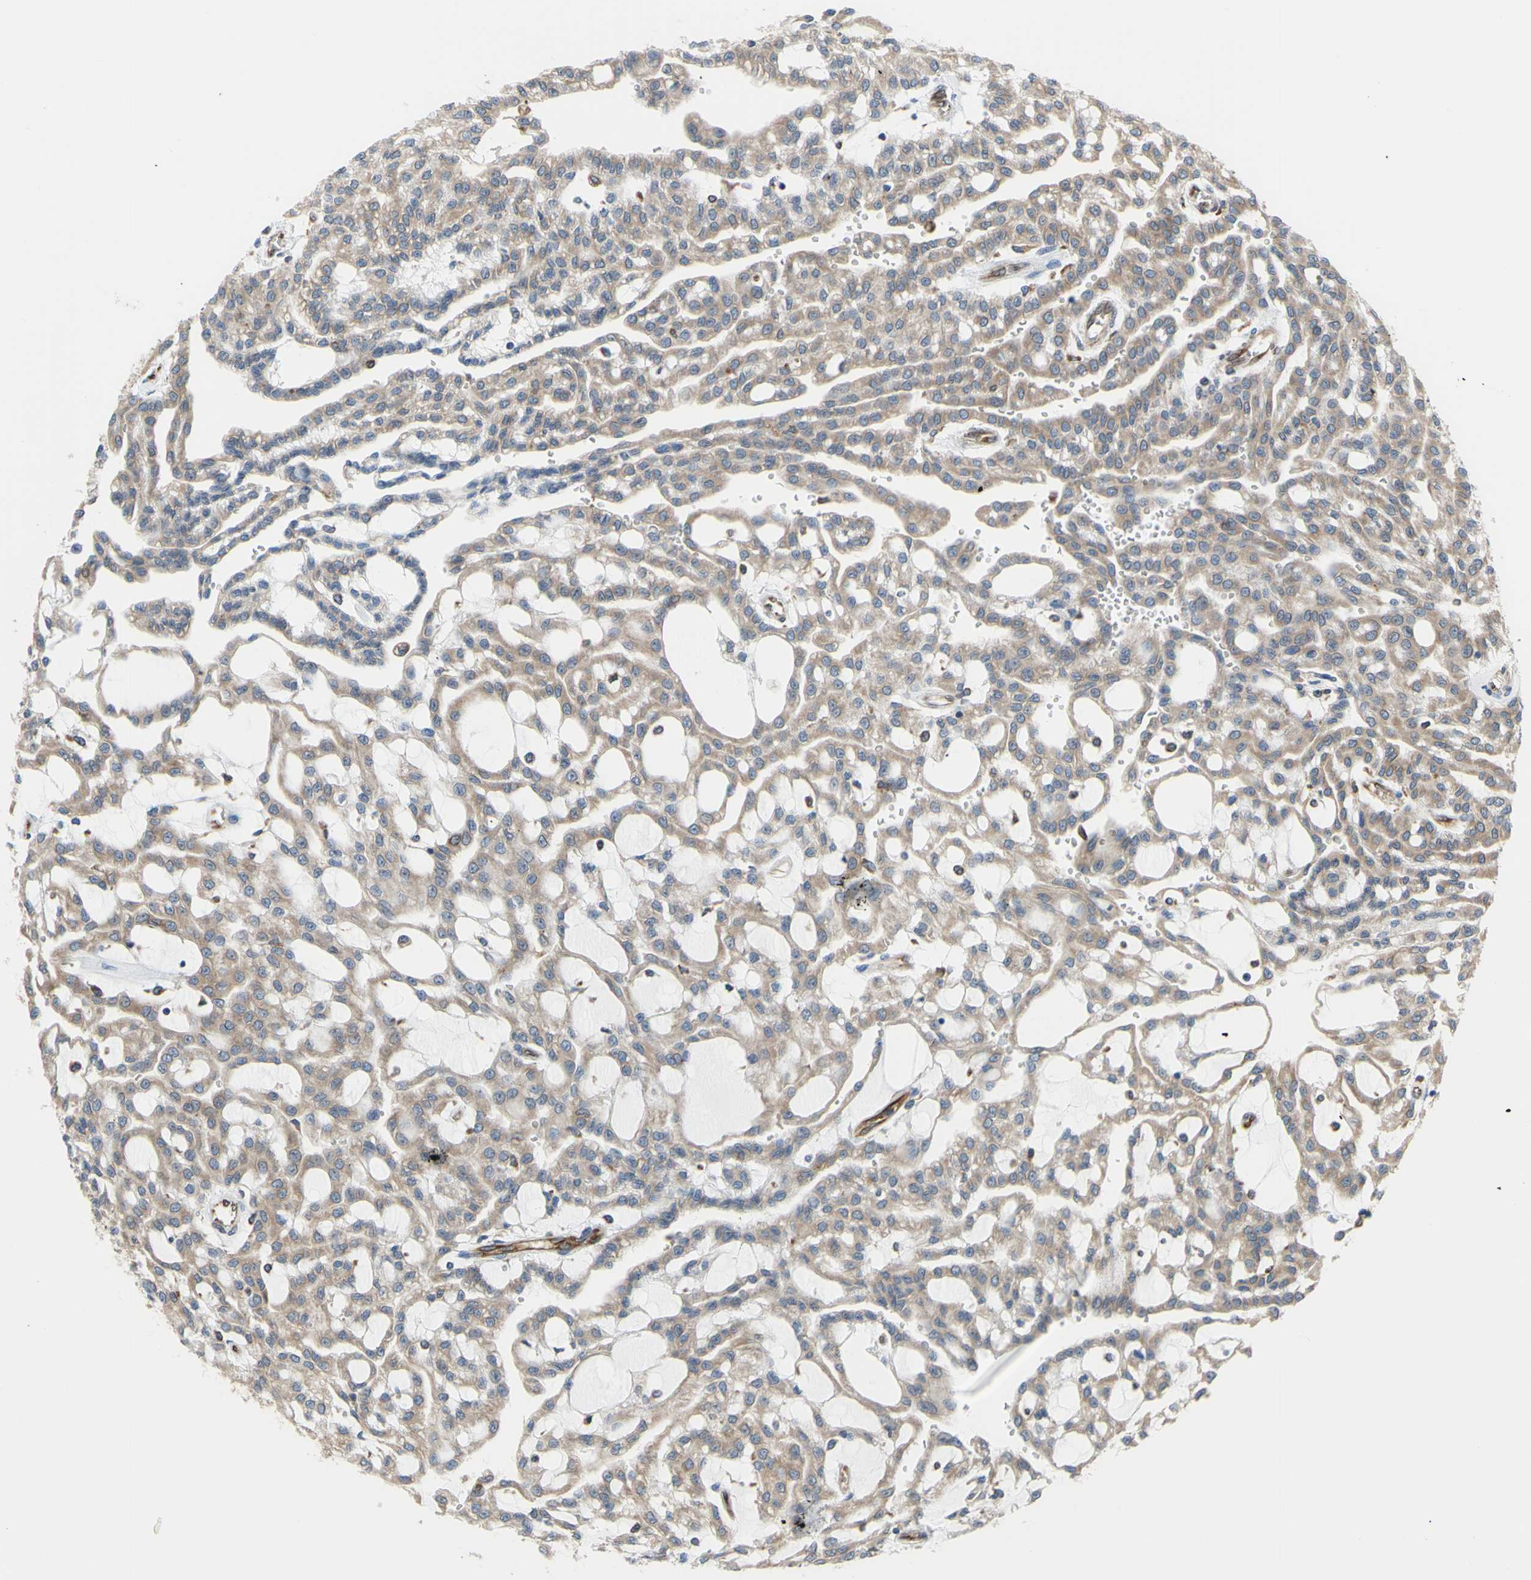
{"staining": {"intensity": "moderate", "quantity": ">75%", "location": "cytoplasmic/membranous"}, "tissue": "renal cancer", "cell_type": "Tumor cells", "image_type": "cancer", "snomed": [{"axis": "morphology", "description": "Adenocarcinoma, NOS"}, {"axis": "topography", "description": "Kidney"}], "caption": "Protein expression analysis of human adenocarcinoma (renal) reveals moderate cytoplasmic/membranous expression in about >75% of tumor cells. (brown staining indicates protein expression, while blue staining denotes nuclei).", "gene": "MGST2", "patient": {"sex": "male", "age": 63}}